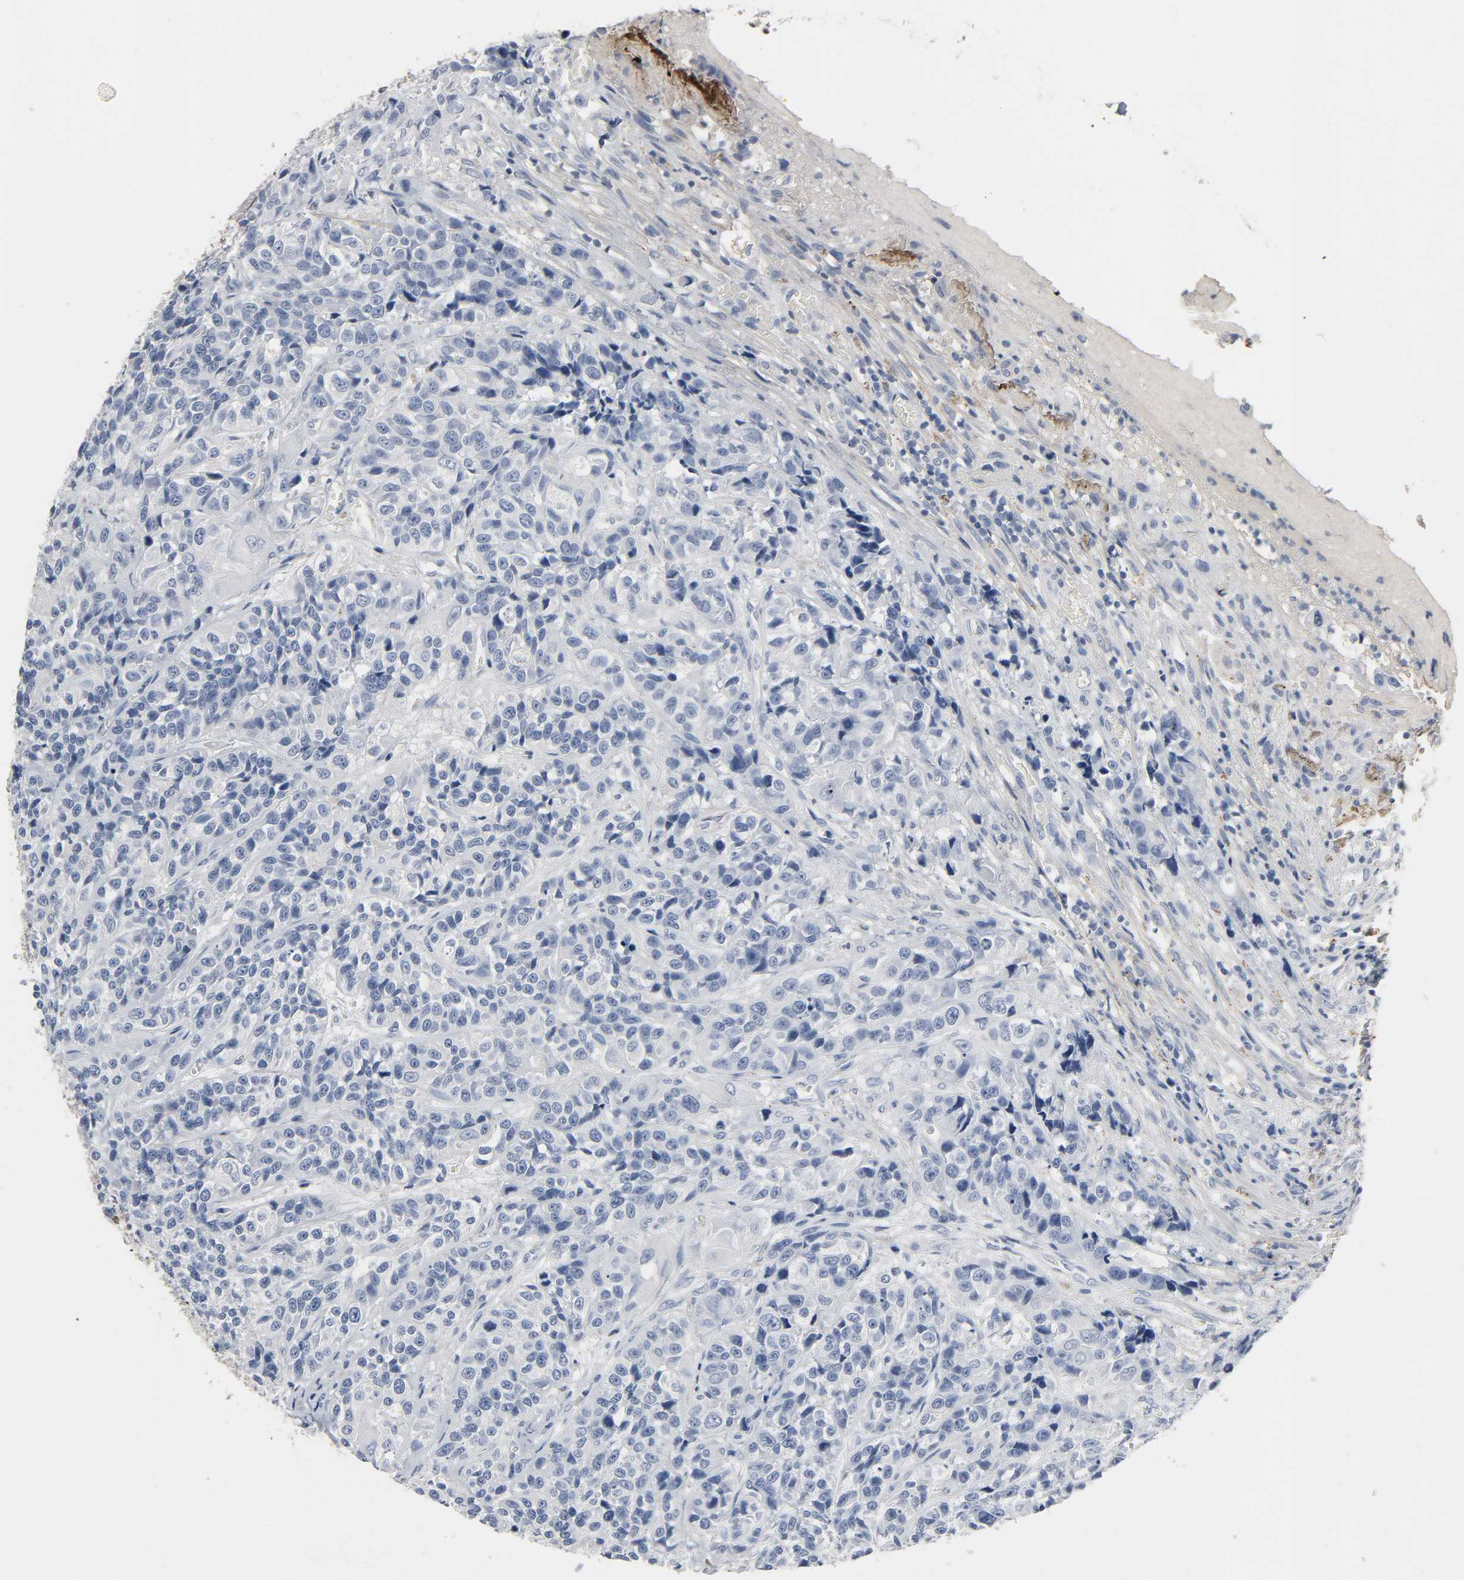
{"staining": {"intensity": "negative", "quantity": "none", "location": "none"}, "tissue": "urothelial cancer", "cell_type": "Tumor cells", "image_type": "cancer", "snomed": [{"axis": "morphology", "description": "Urothelial carcinoma, High grade"}, {"axis": "topography", "description": "Urinary bladder"}], "caption": "An IHC image of urothelial cancer is shown. There is no staining in tumor cells of urothelial cancer.", "gene": "FBLN5", "patient": {"sex": "female", "age": 81}}